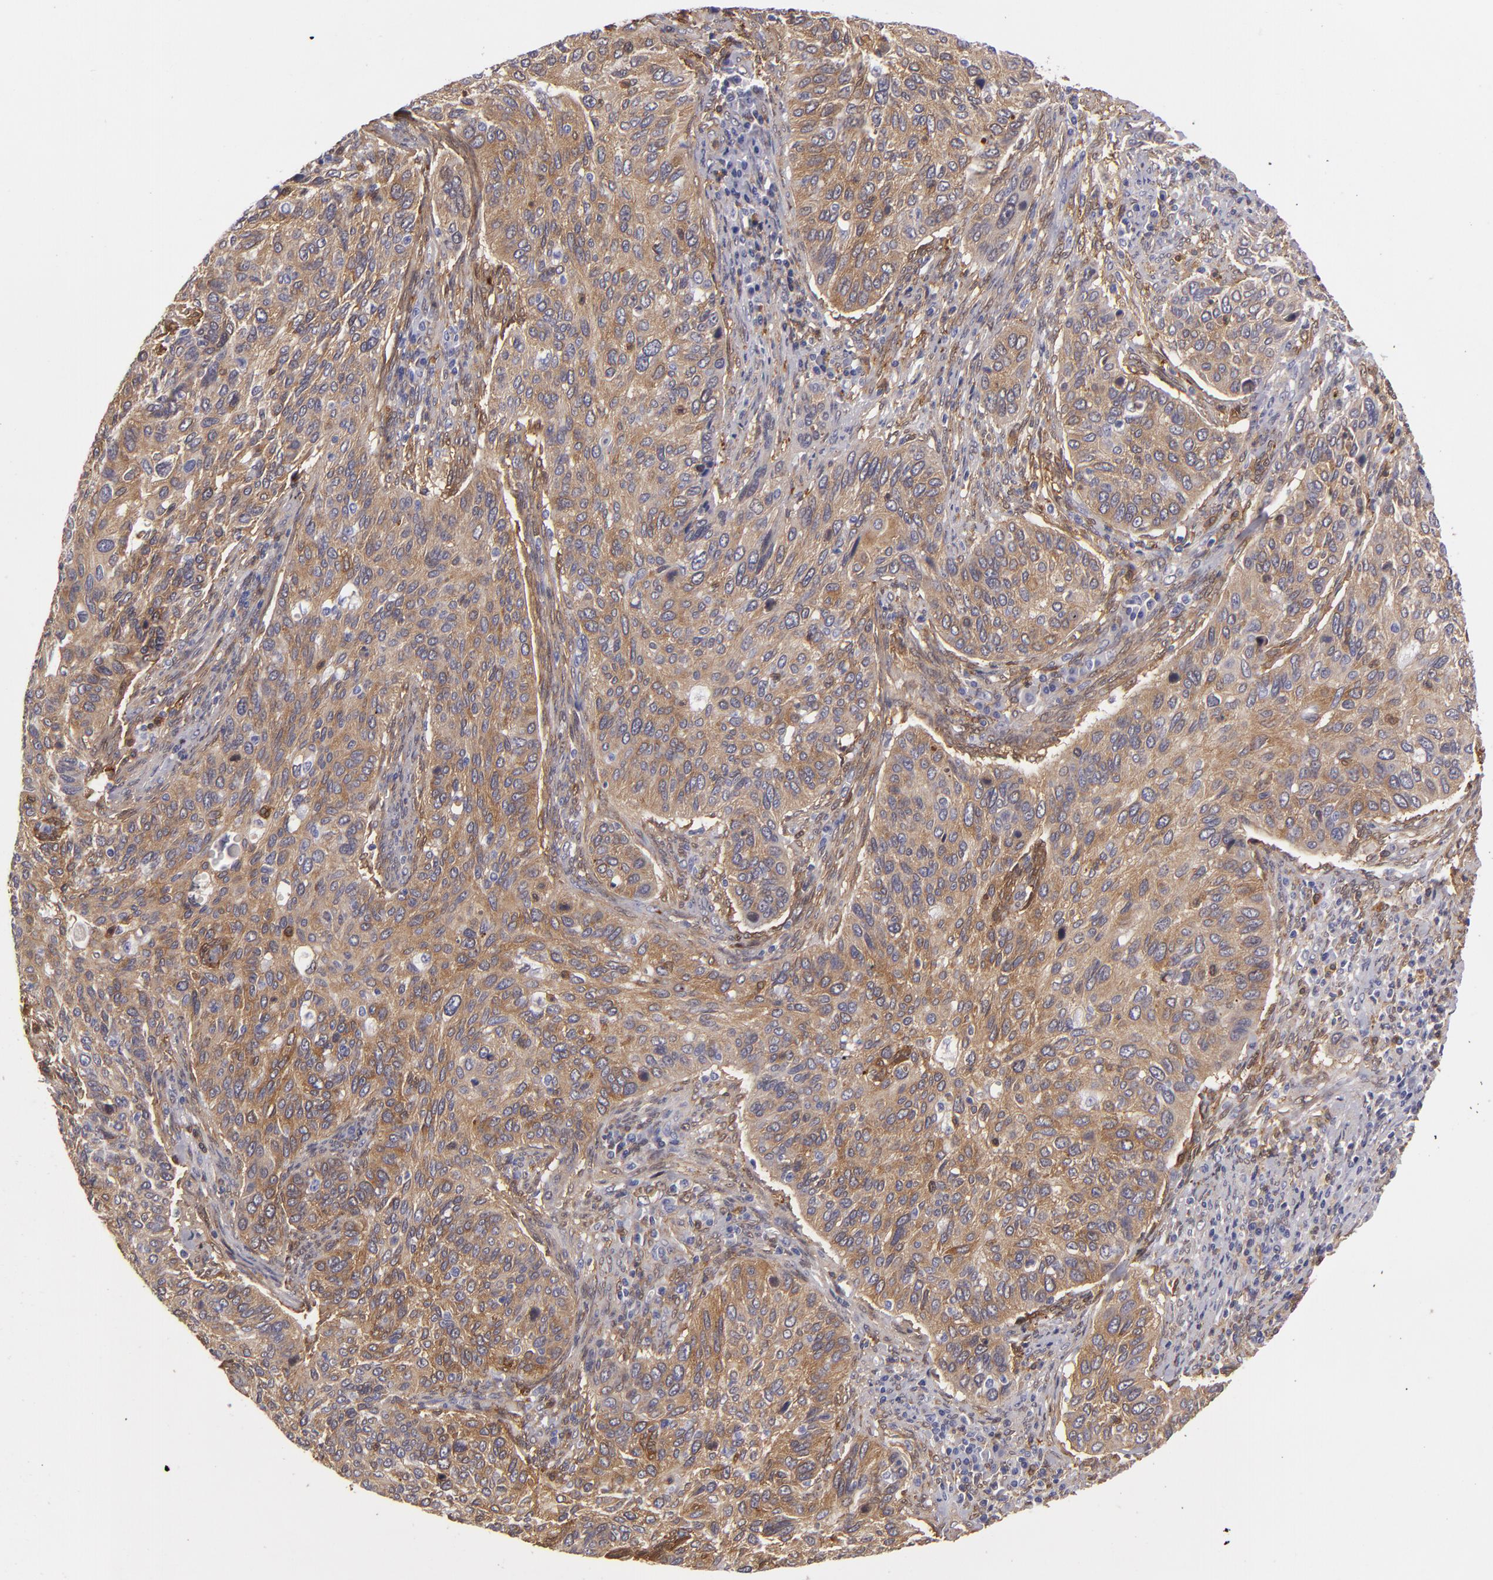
{"staining": {"intensity": "moderate", "quantity": ">75%", "location": "cytoplasmic/membranous"}, "tissue": "cervical cancer", "cell_type": "Tumor cells", "image_type": "cancer", "snomed": [{"axis": "morphology", "description": "Adenocarcinoma, NOS"}, {"axis": "topography", "description": "Cervix"}], "caption": "A brown stain labels moderate cytoplasmic/membranous staining of a protein in cervical cancer tumor cells. The staining is performed using DAB brown chromogen to label protein expression. The nuclei are counter-stained blue using hematoxylin.", "gene": "VCL", "patient": {"sex": "female", "age": 29}}